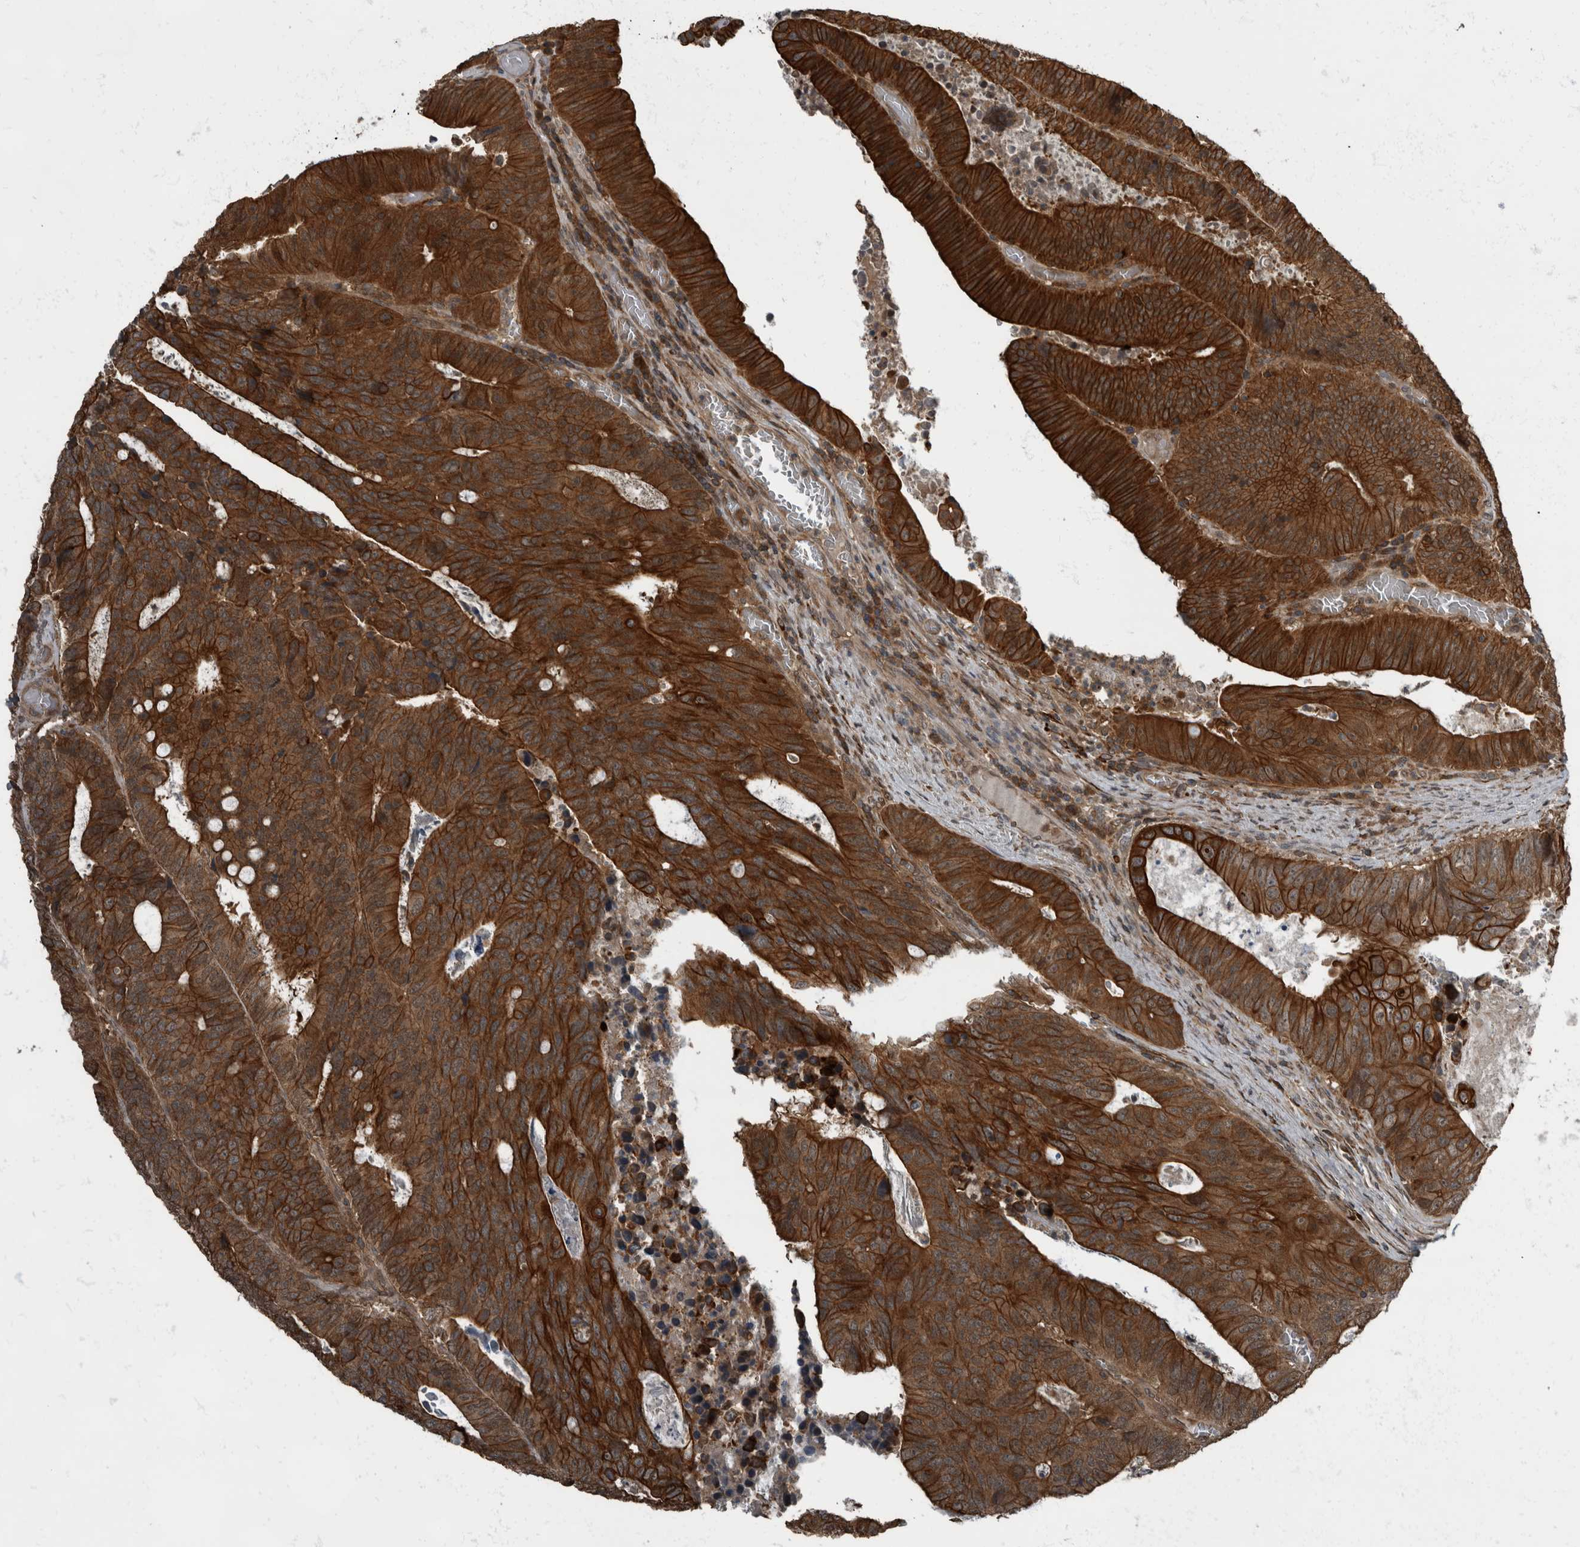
{"staining": {"intensity": "strong", "quantity": ">75%", "location": "cytoplasmic/membranous"}, "tissue": "colorectal cancer", "cell_type": "Tumor cells", "image_type": "cancer", "snomed": [{"axis": "morphology", "description": "Adenocarcinoma, NOS"}, {"axis": "topography", "description": "Colon"}], "caption": "Human colorectal cancer stained with a protein marker displays strong staining in tumor cells.", "gene": "RABGGTB", "patient": {"sex": "male", "age": 87}}